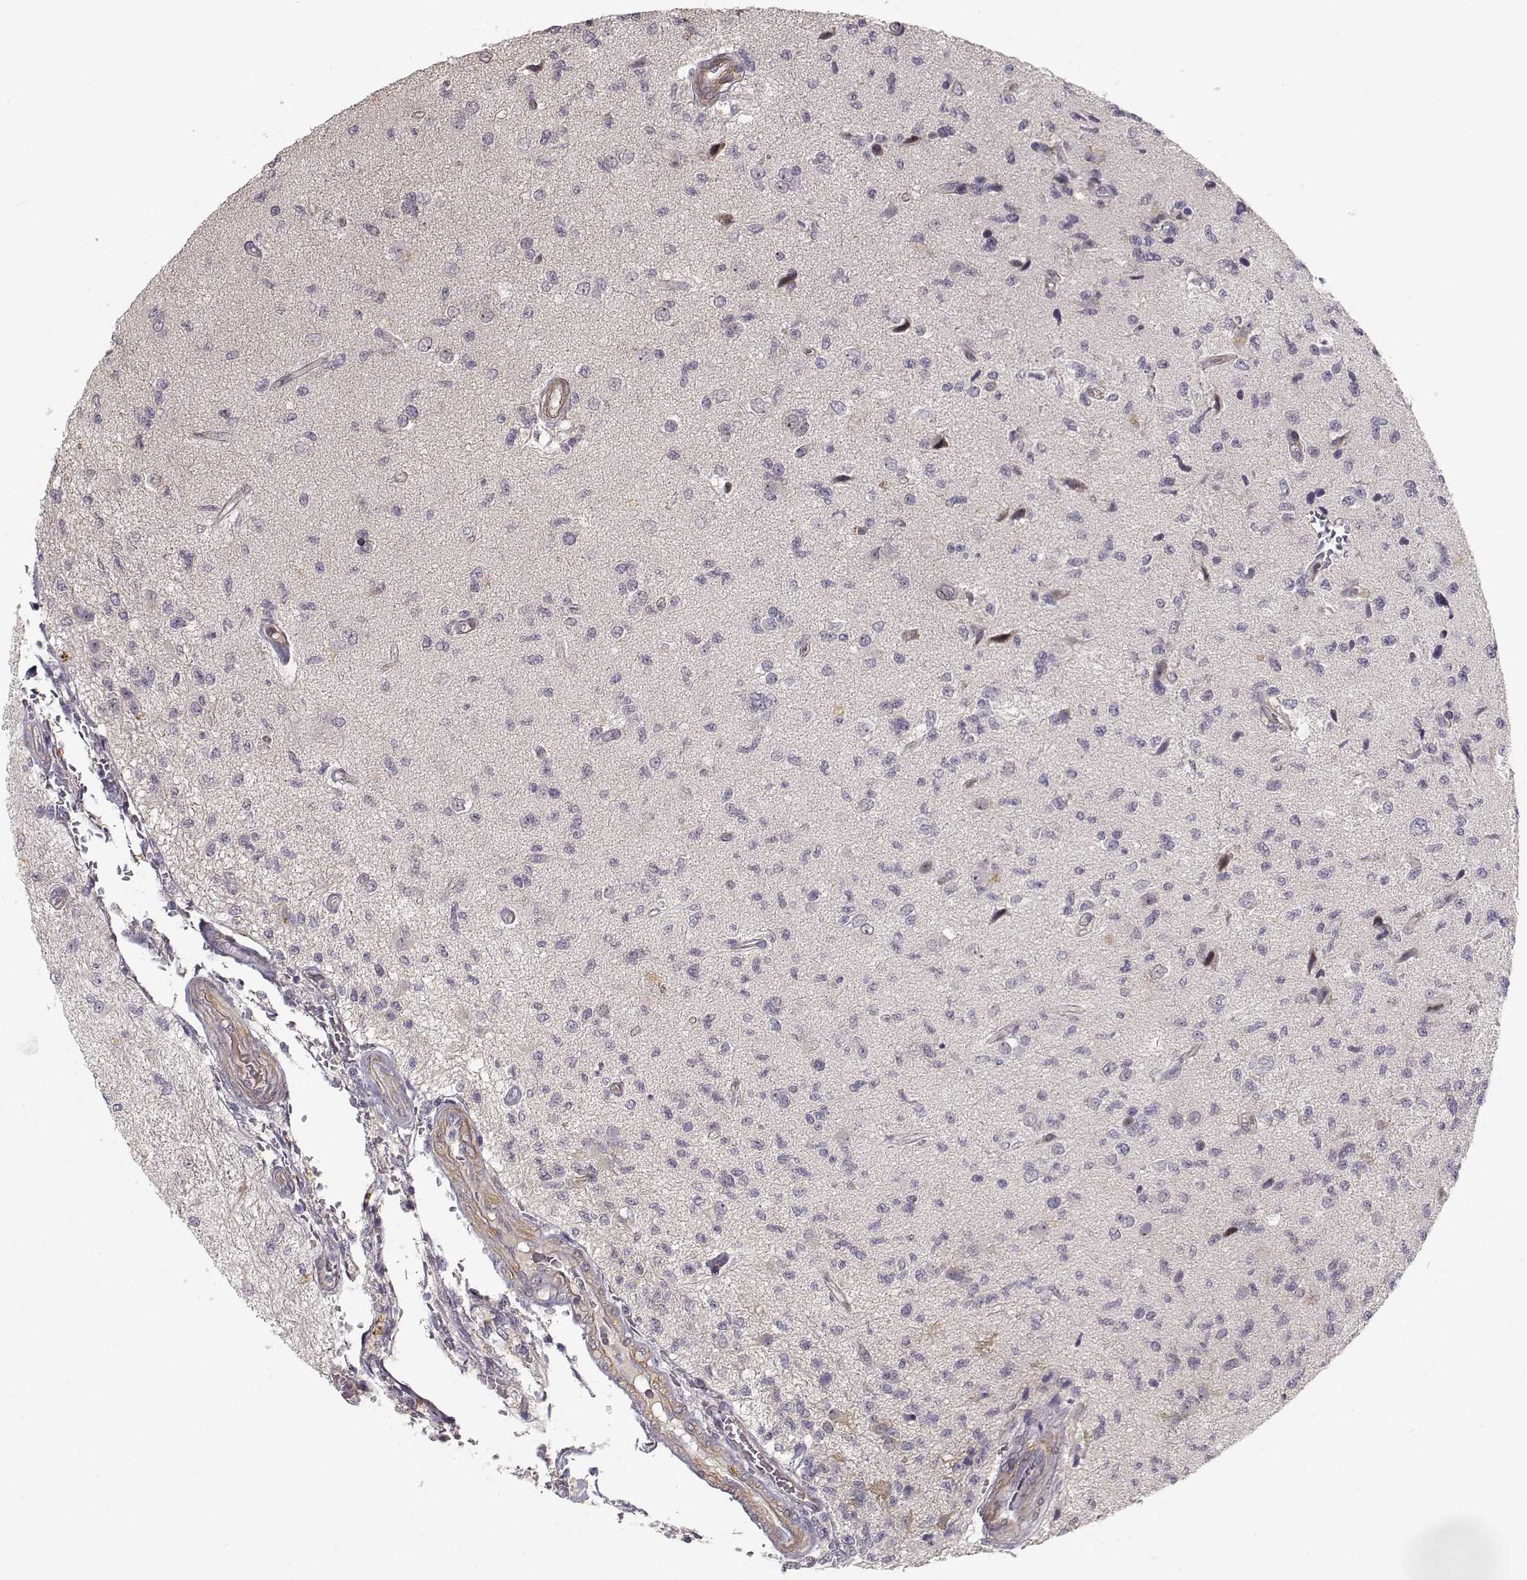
{"staining": {"intensity": "negative", "quantity": "none", "location": "none"}, "tissue": "glioma", "cell_type": "Tumor cells", "image_type": "cancer", "snomed": [{"axis": "morphology", "description": "Glioma, malignant, High grade"}, {"axis": "topography", "description": "Brain"}], "caption": "An immunohistochemistry (IHC) image of glioma is shown. There is no staining in tumor cells of glioma.", "gene": "RGS9BP", "patient": {"sex": "male", "age": 56}}